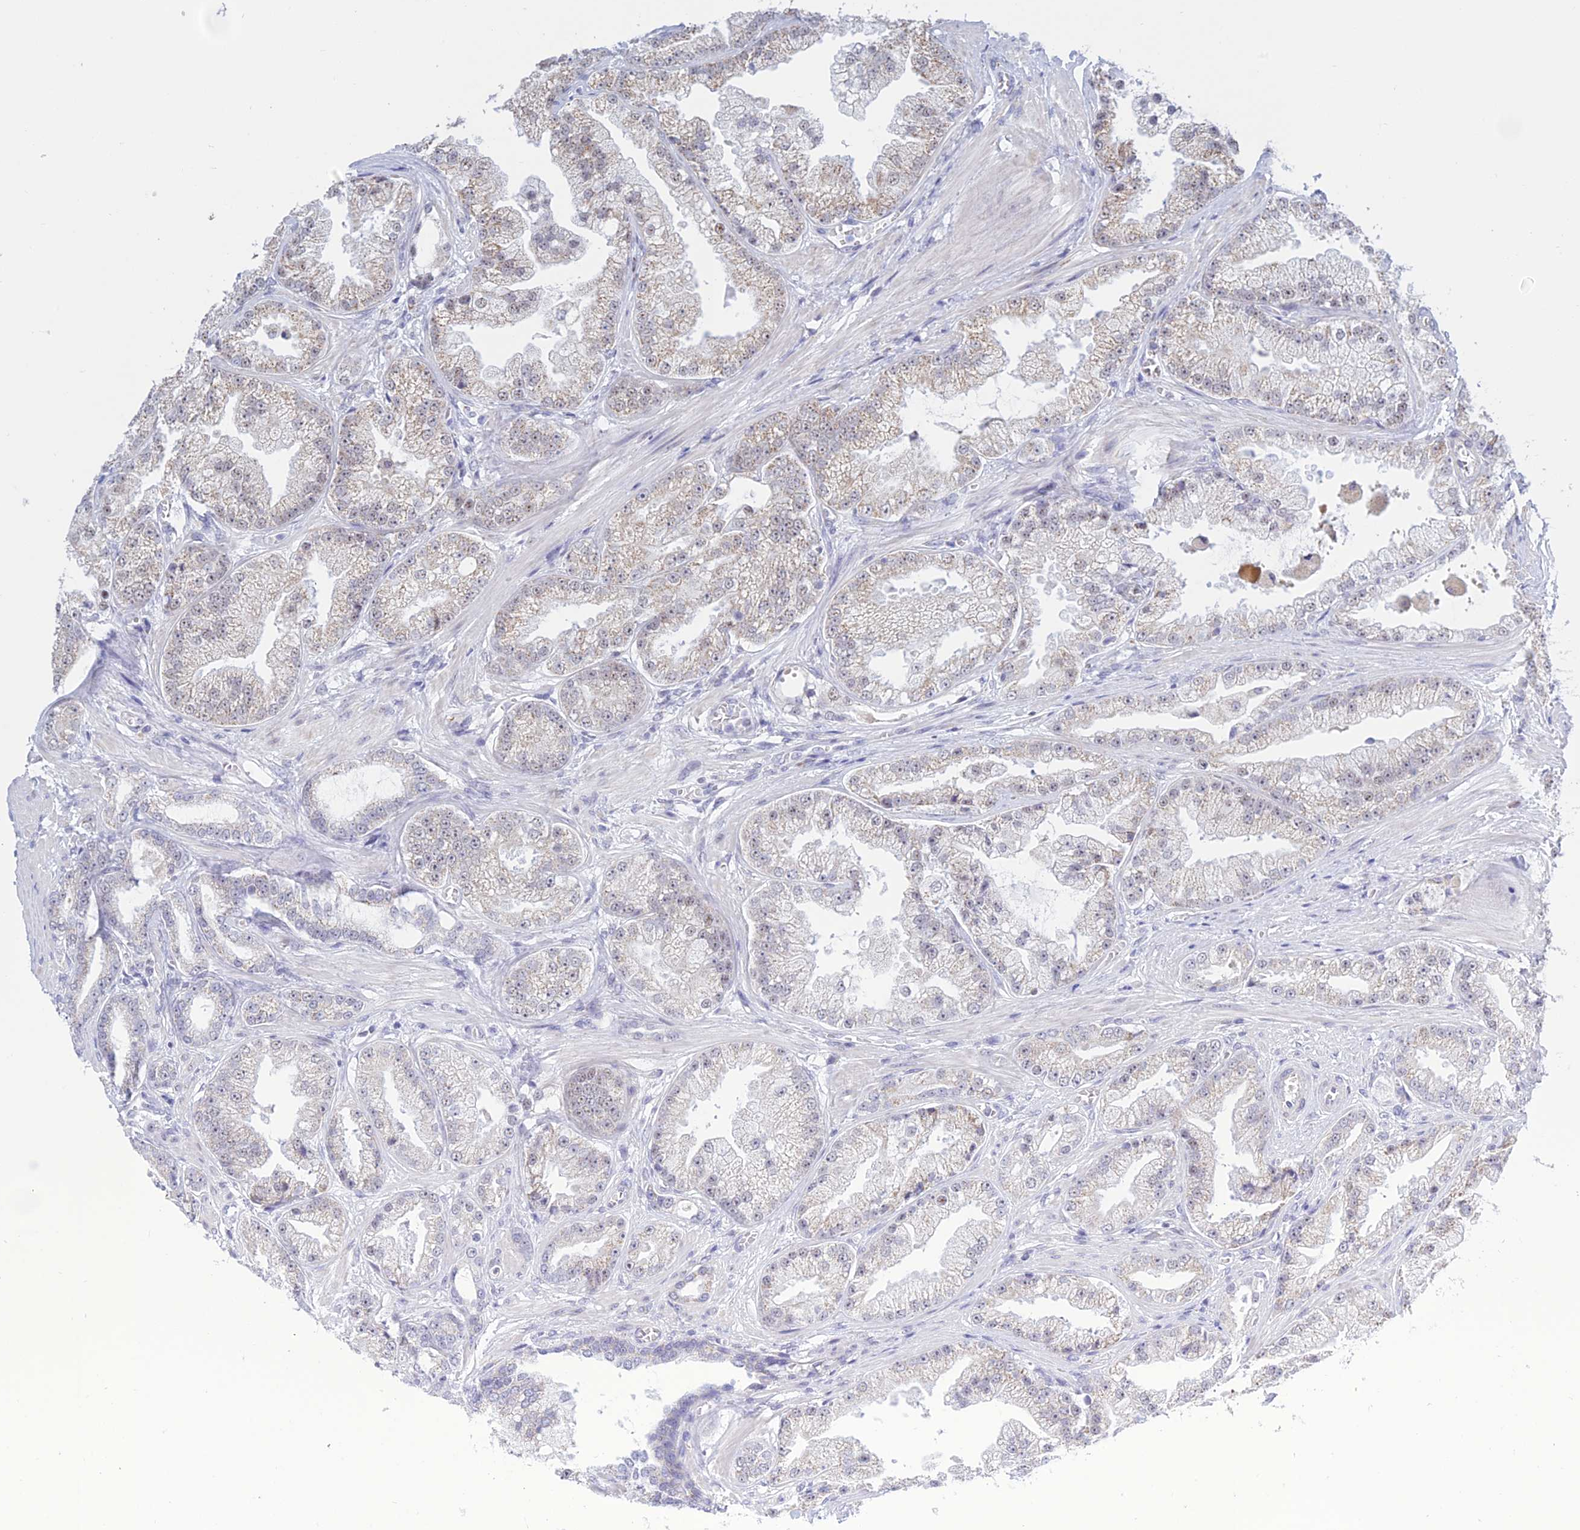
{"staining": {"intensity": "negative", "quantity": "none", "location": "none"}, "tissue": "prostate cancer", "cell_type": "Tumor cells", "image_type": "cancer", "snomed": [{"axis": "morphology", "description": "Adenocarcinoma, Low grade"}, {"axis": "topography", "description": "Prostate"}], "caption": "Human prostate cancer stained for a protein using immunohistochemistry (IHC) shows no positivity in tumor cells.", "gene": "KLF14", "patient": {"sex": "male", "age": 57}}